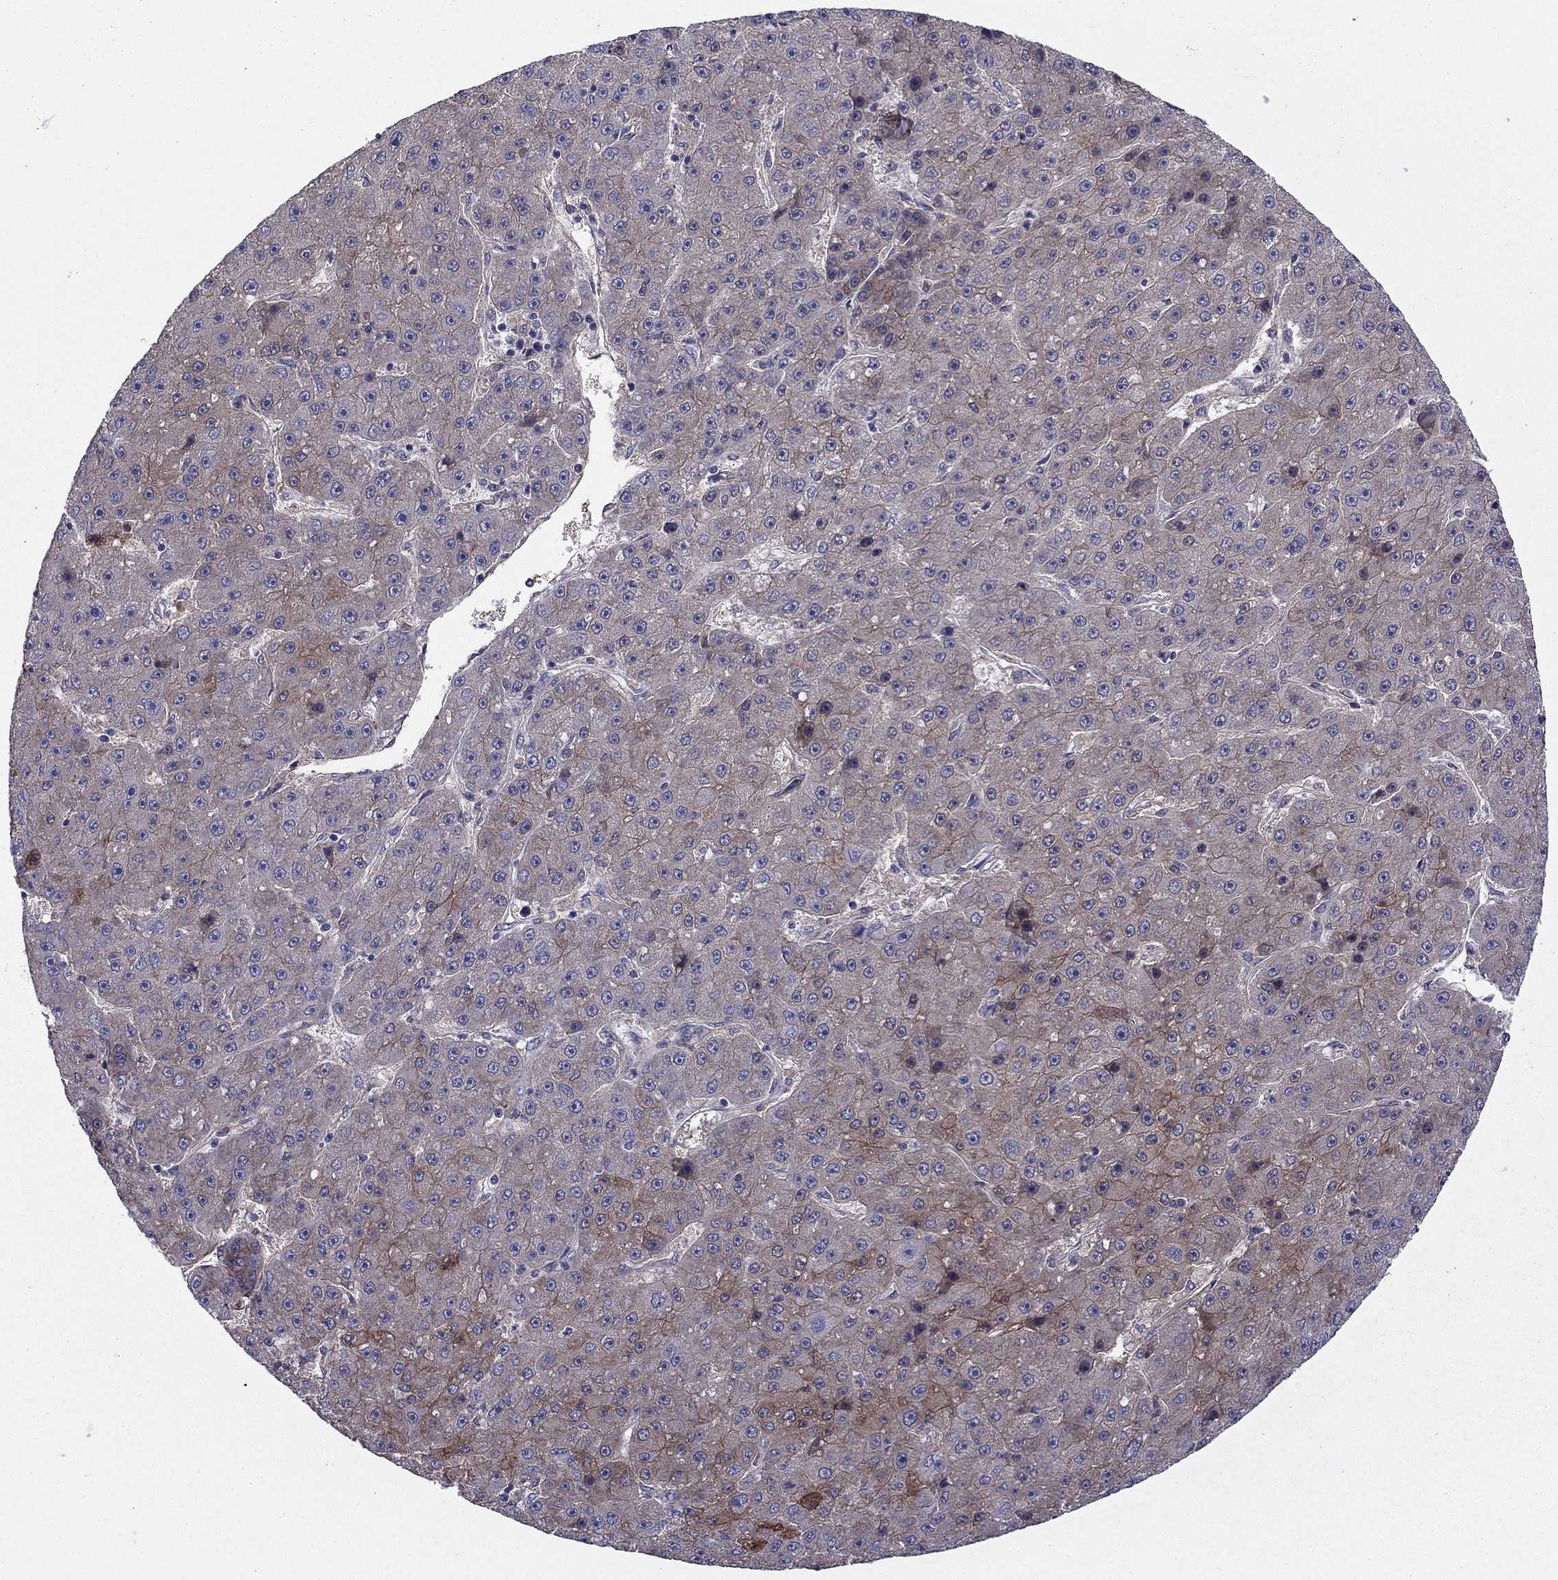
{"staining": {"intensity": "weak", "quantity": "25%-75%", "location": "cytoplasmic/membranous"}, "tissue": "liver cancer", "cell_type": "Tumor cells", "image_type": "cancer", "snomed": [{"axis": "morphology", "description": "Carcinoma, Hepatocellular, NOS"}, {"axis": "topography", "description": "Liver"}], "caption": "Weak cytoplasmic/membranous positivity for a protein is appreciated in about 25%-75% of tumor cells of liver hepatocellular carcinoma using IHC.", "gene": "SHMT1", "patient": {"sex": "male", "age": 67}}